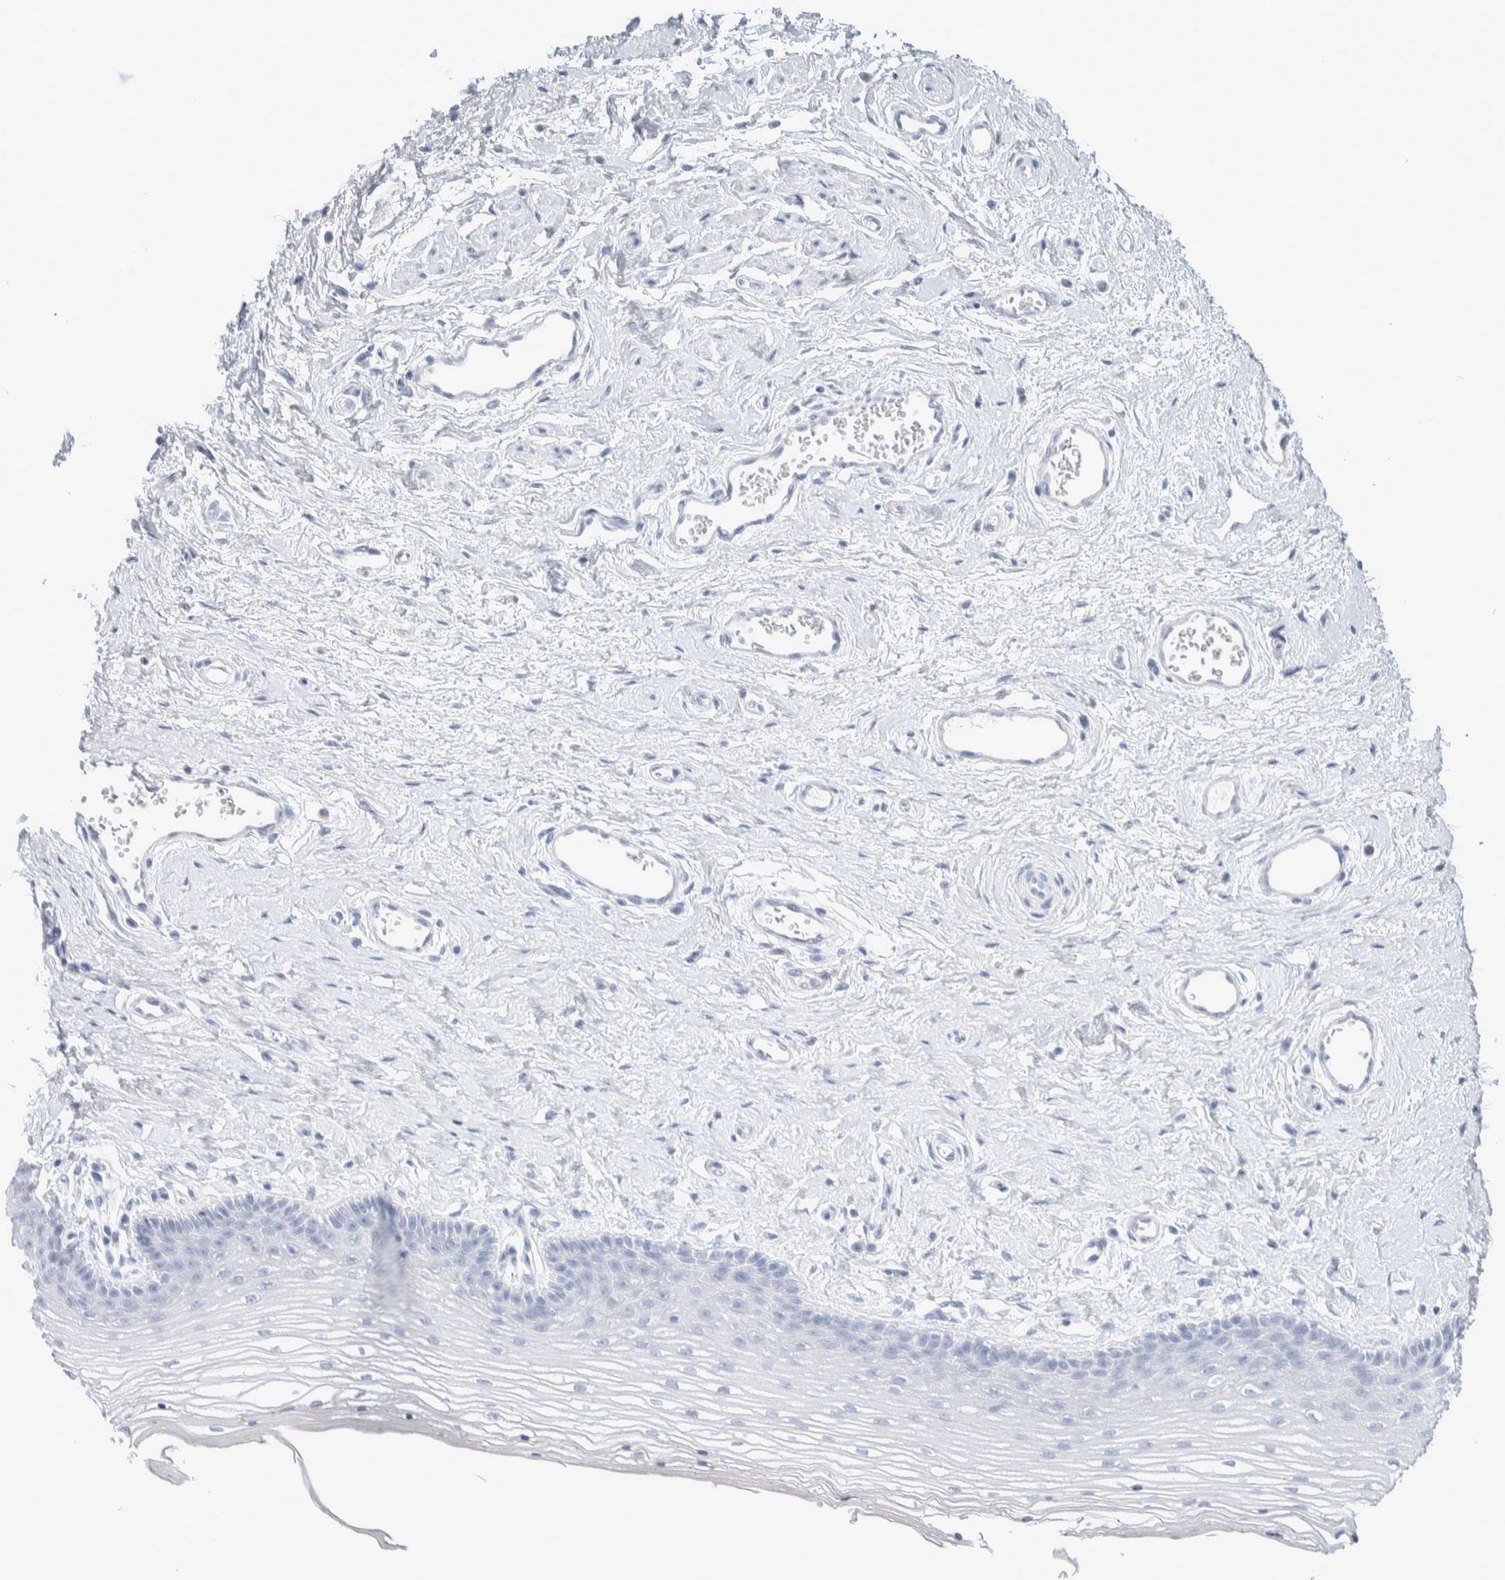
{"staining": {"intensity": "negative", "quantity": "none", "location": "none"}, "tissue": "vagina", "cell_type": "Squamous epithelial cells", "image_type": "normal", "snomed": [{"axis": "morphology", "description": "Normal tissue, NOS"}, {"axis": "topography", "description": "Vagina"}], "caption": "Immunohistochemistry (IHC) of normal human vagina displays no positivity in squamous epithelial cells.", "gene": "GDA", "patient": {"sex": "female", "age": 46}}